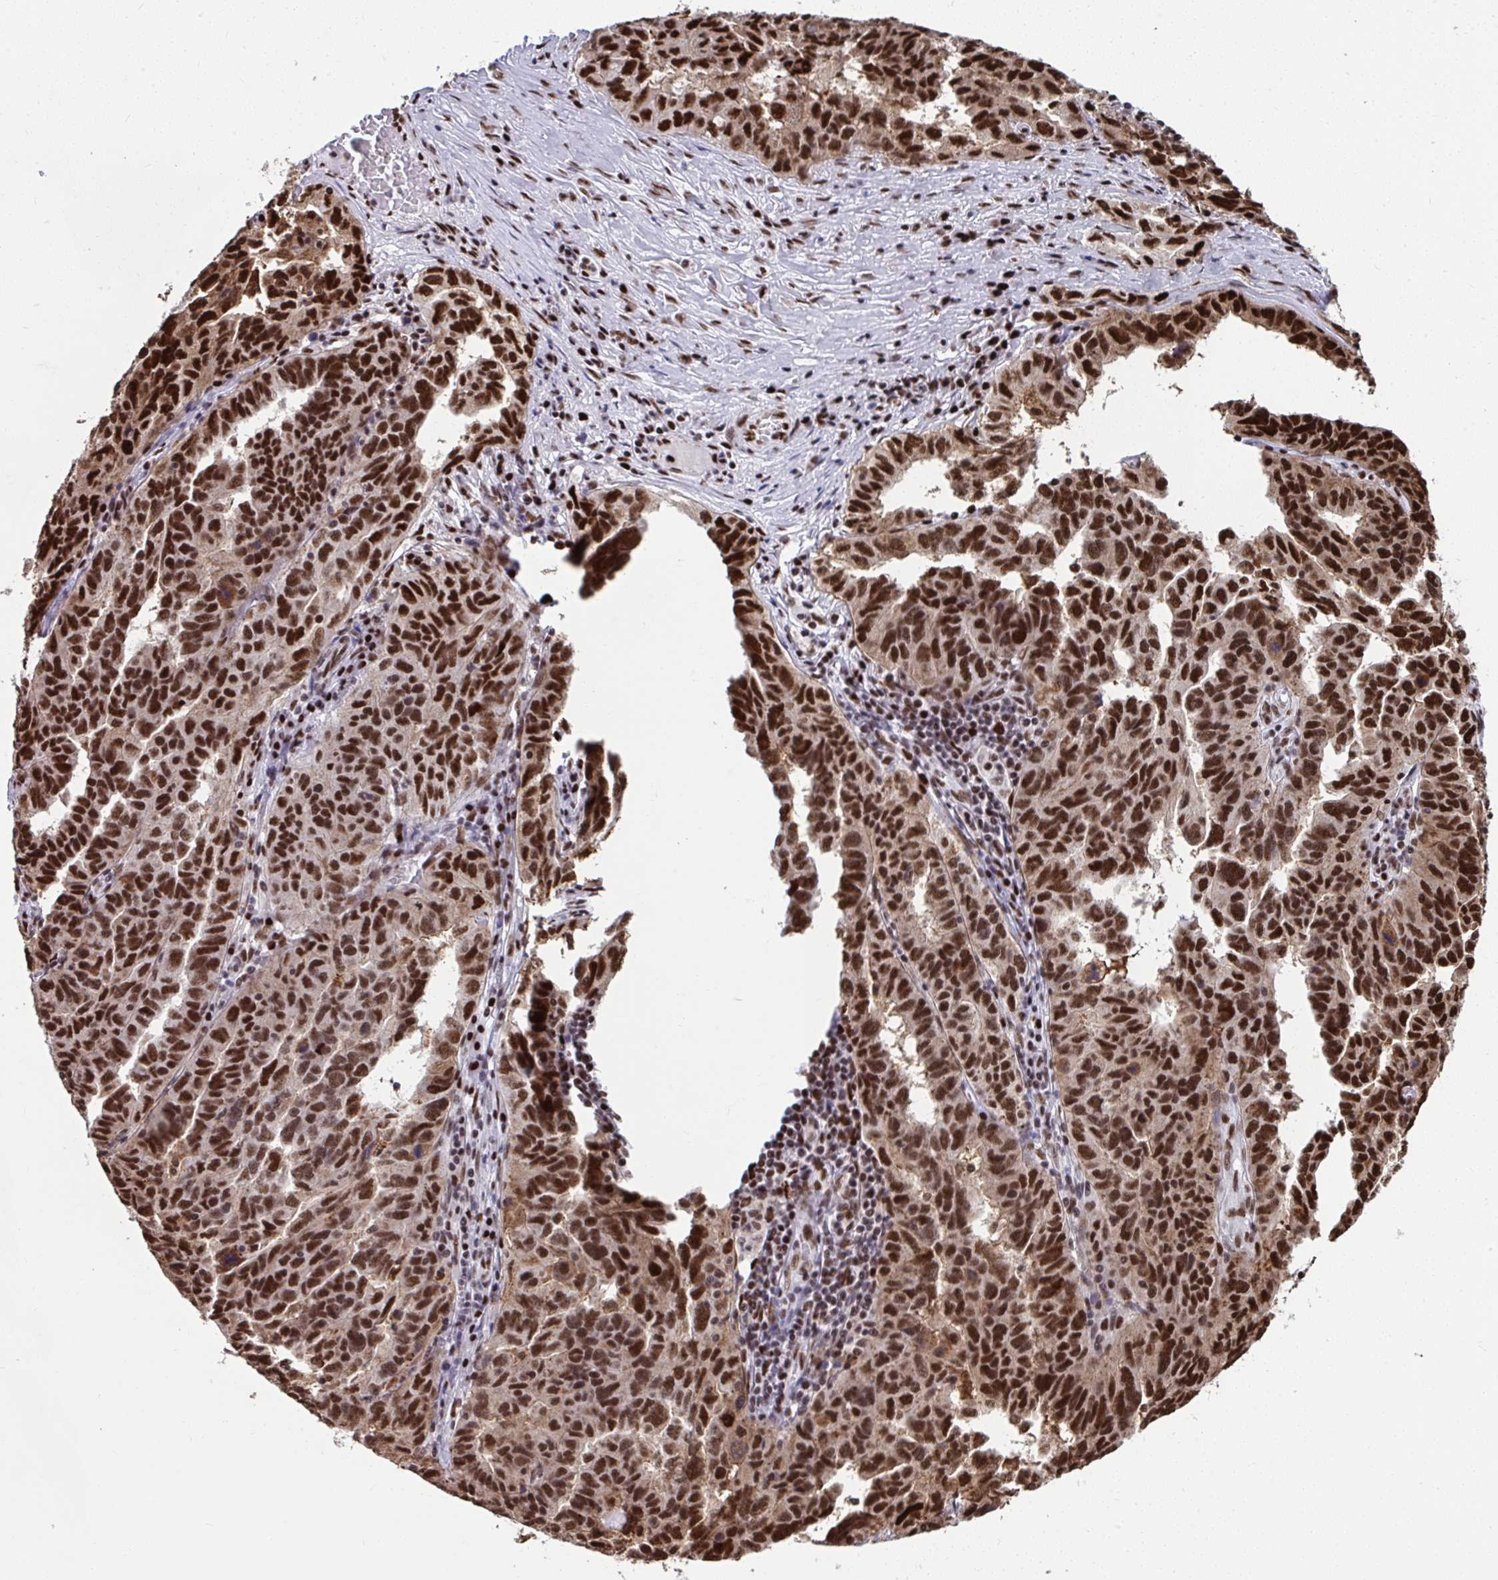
{"staining": {"intensity": "strong", "quantity": ">75%", "location": "nuclear"}, "tissue": "ovarian cancer", "cell_type": "Tumor cells", "image_type": "cancer", "snomed": [{"axis": "morphology", "description": "Cystadenocarcinoma, serous, NOS"}, {"axis": "topography", "description": "Ovary"}], "caption": "Serous cystadenocarcinoma (ovarian) stained with a protein marker demonstrates strong staining in tumor cells.", "gene": "SLC35C2", "patient": {"sex": "female", "age": 64}}